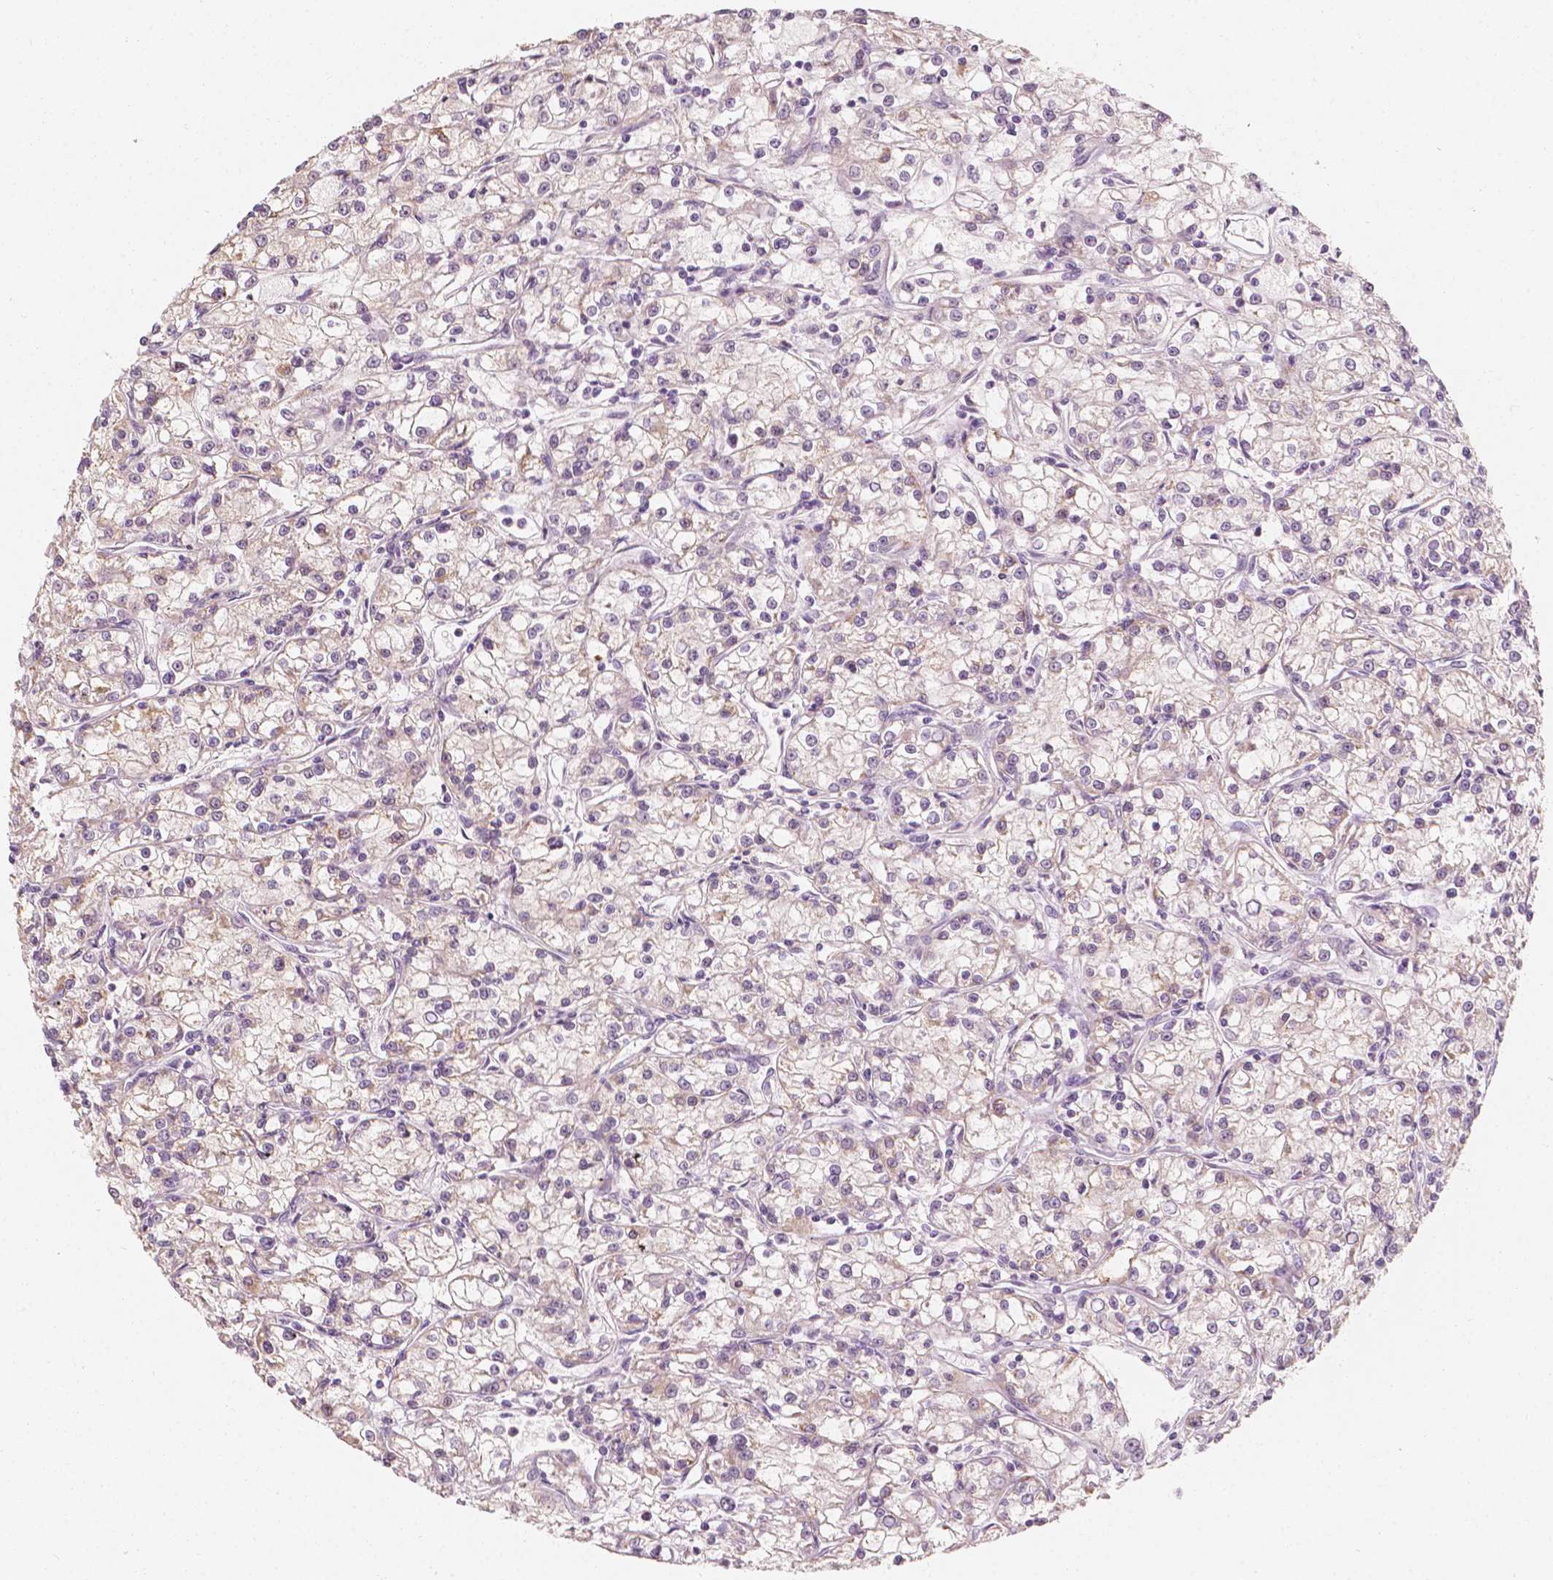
{"staining": {"intensity": "weak", "quantity": "<25%", "location": "cytoplasmic/membranous"}, "tissue": "renal cancer", "cell_type": "Tumor cells", "image_type": "cancer", "snomed": [{"axis": "morphology", "description": "Adenocarcinoma, NOS"}, {"axis": "topography", "description": "Kidney"}], "caption": "The histopathology image displays no significant expression in tumor cells of renal cancer (adenocarcinoma).", "gene": "SHPK", "patient": {"sex": "female", "age": 59}}